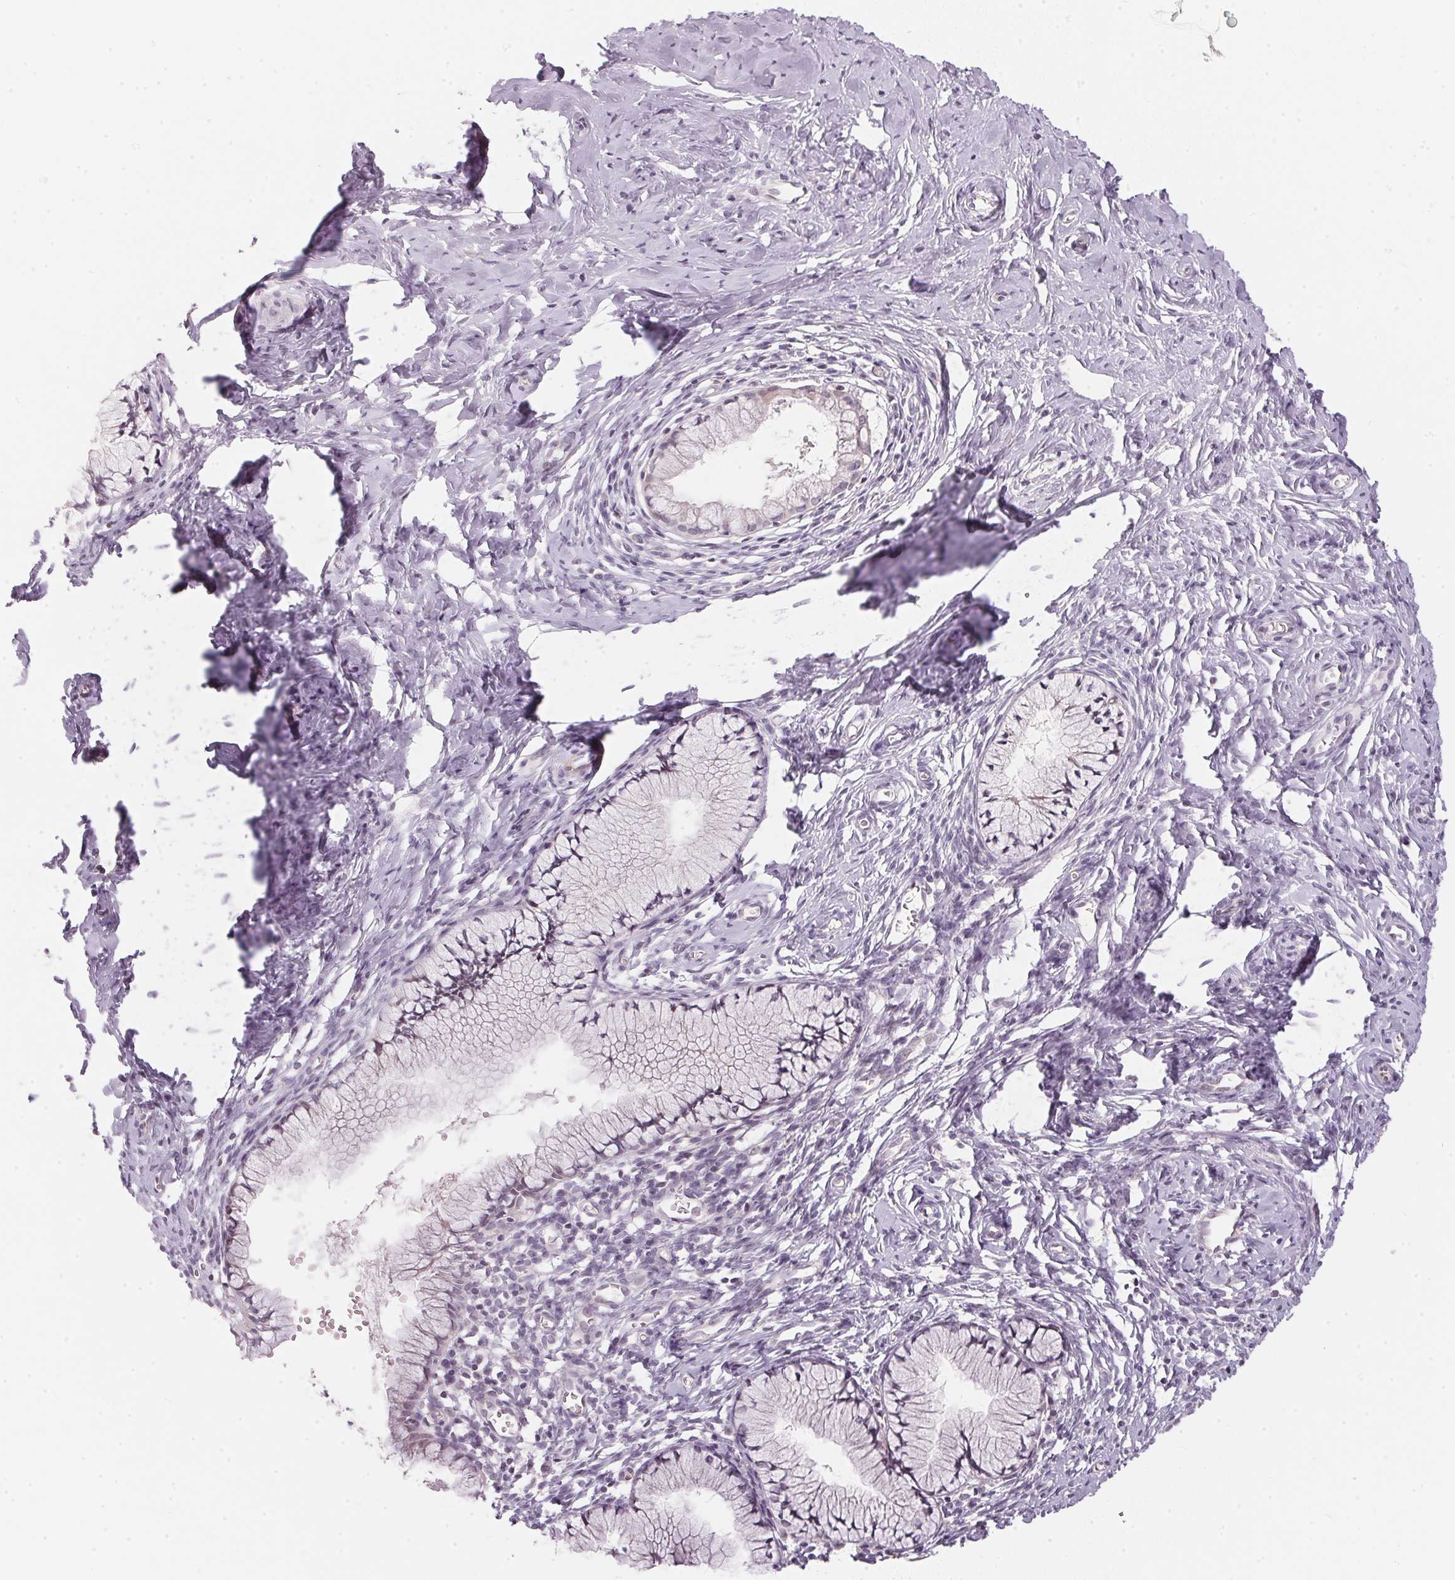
{"staining": {"intensity": "negative", "quantity": "none", "location": "none"}, "tissue": "cervical cancer", "cell_type": "Tumor cells", "image_type": "cancer", "snomed": [{"axis": "morphology", "description": "Squamous cell carcinoma, NOS"}, {"axis": "topography", "description": "Cervix"}], "caption": "Image shows no significant protein positivity in tumor cells of cervical cancer.", "gene": "GDAP1L1", "patient": {"sex": "female", "age": 52}}